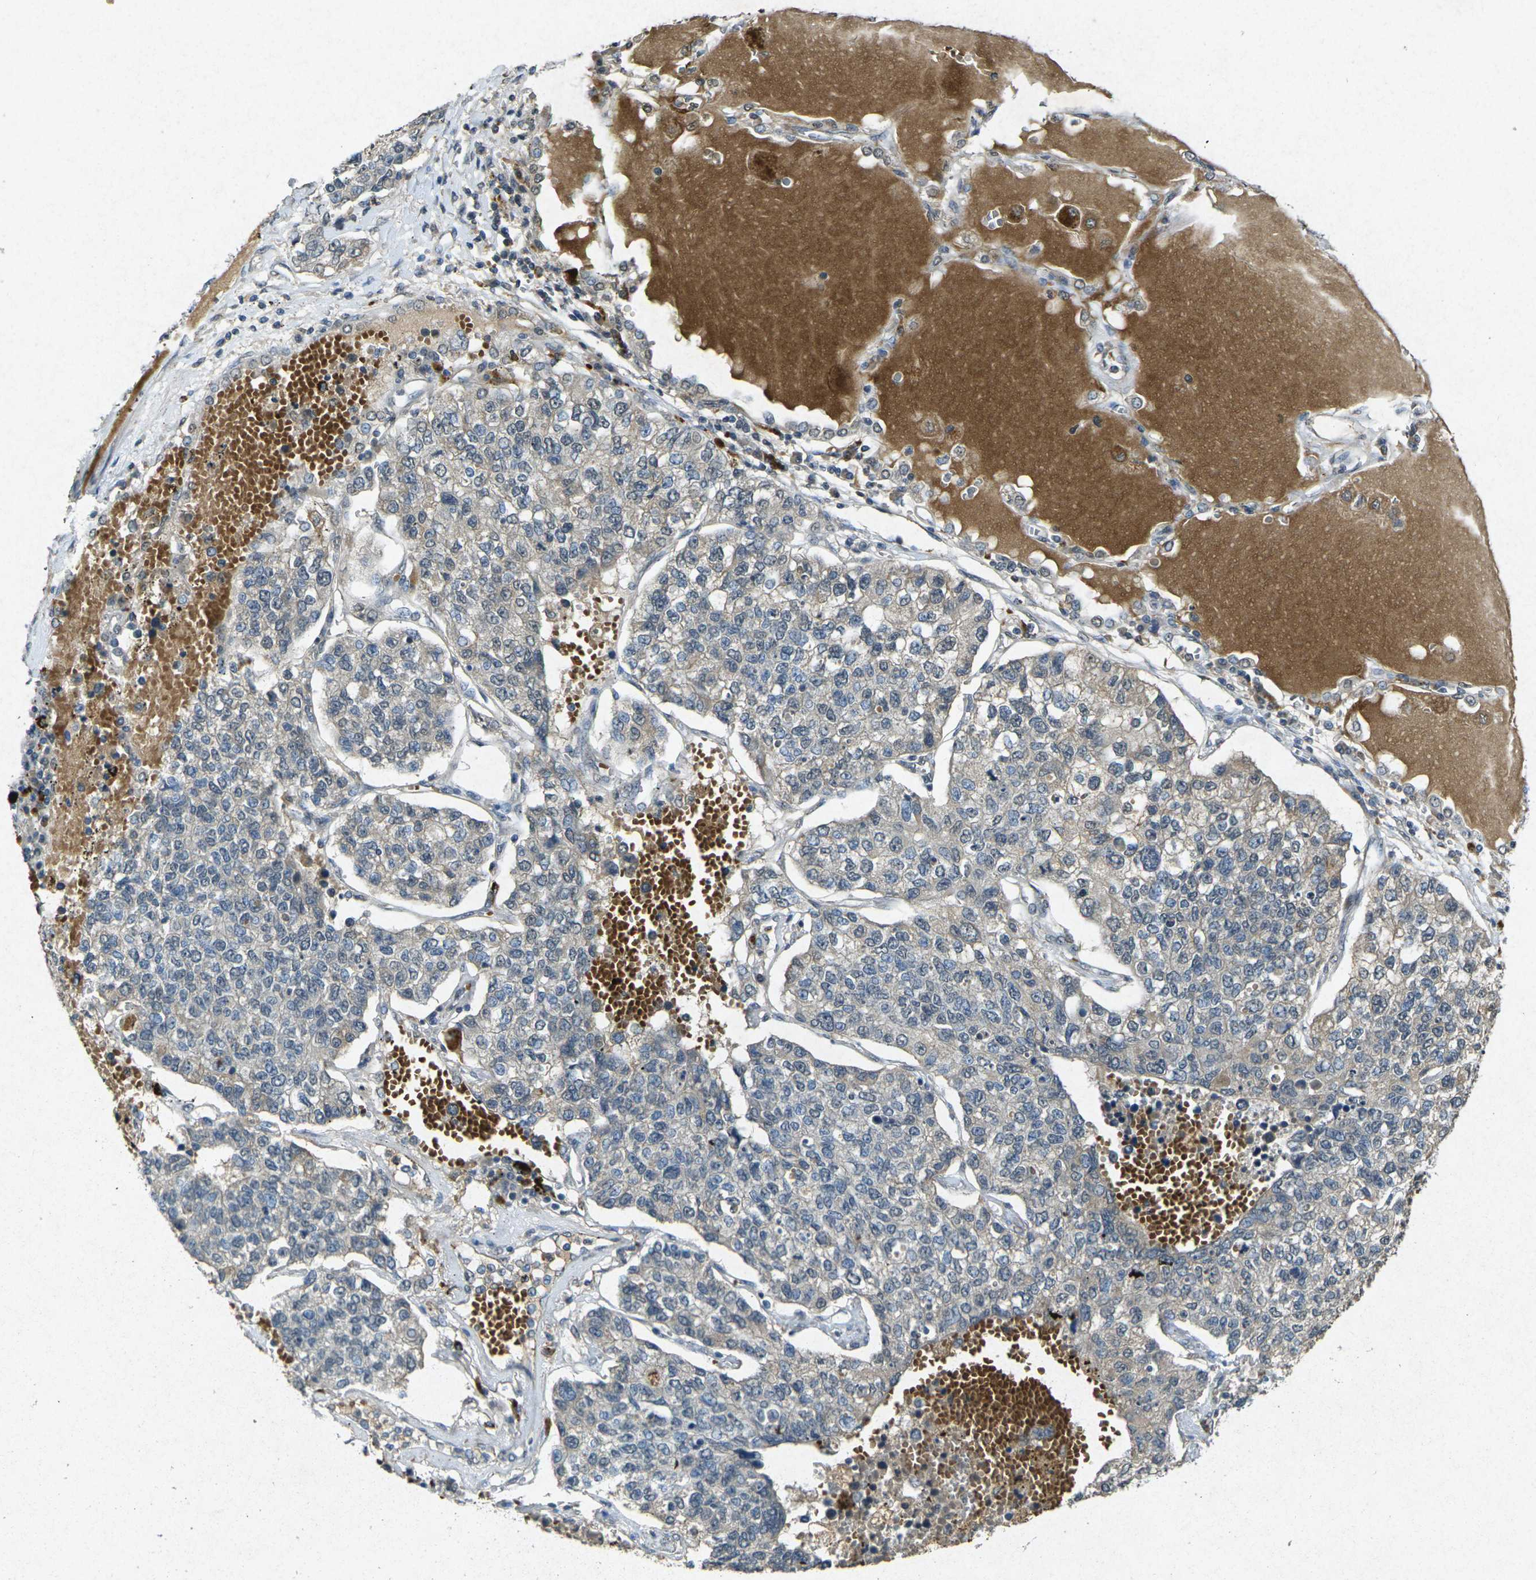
{"staining": {"intensity": "weak", "quantity": "25%-75%", "location": "cytoplasmic/membranous"}, "tissue": "lung cancer", "cell_type": "Tumor cells", "image_type": "cancer", "snomed": [{"axis": "morphology", "description": "Adenocarcinoma, NOS"}, {"axis": "topography", "description": "Lung"}], "caption": "Immunohistochemical staining of lung cancer (adenocarcinoma) exhibits low levels of weak cytoplasmic/membranous protein staining in about 25%-75% of tumor cells.", "gene": "RGMA", "patient": {"sex": "male", "age": 49}}